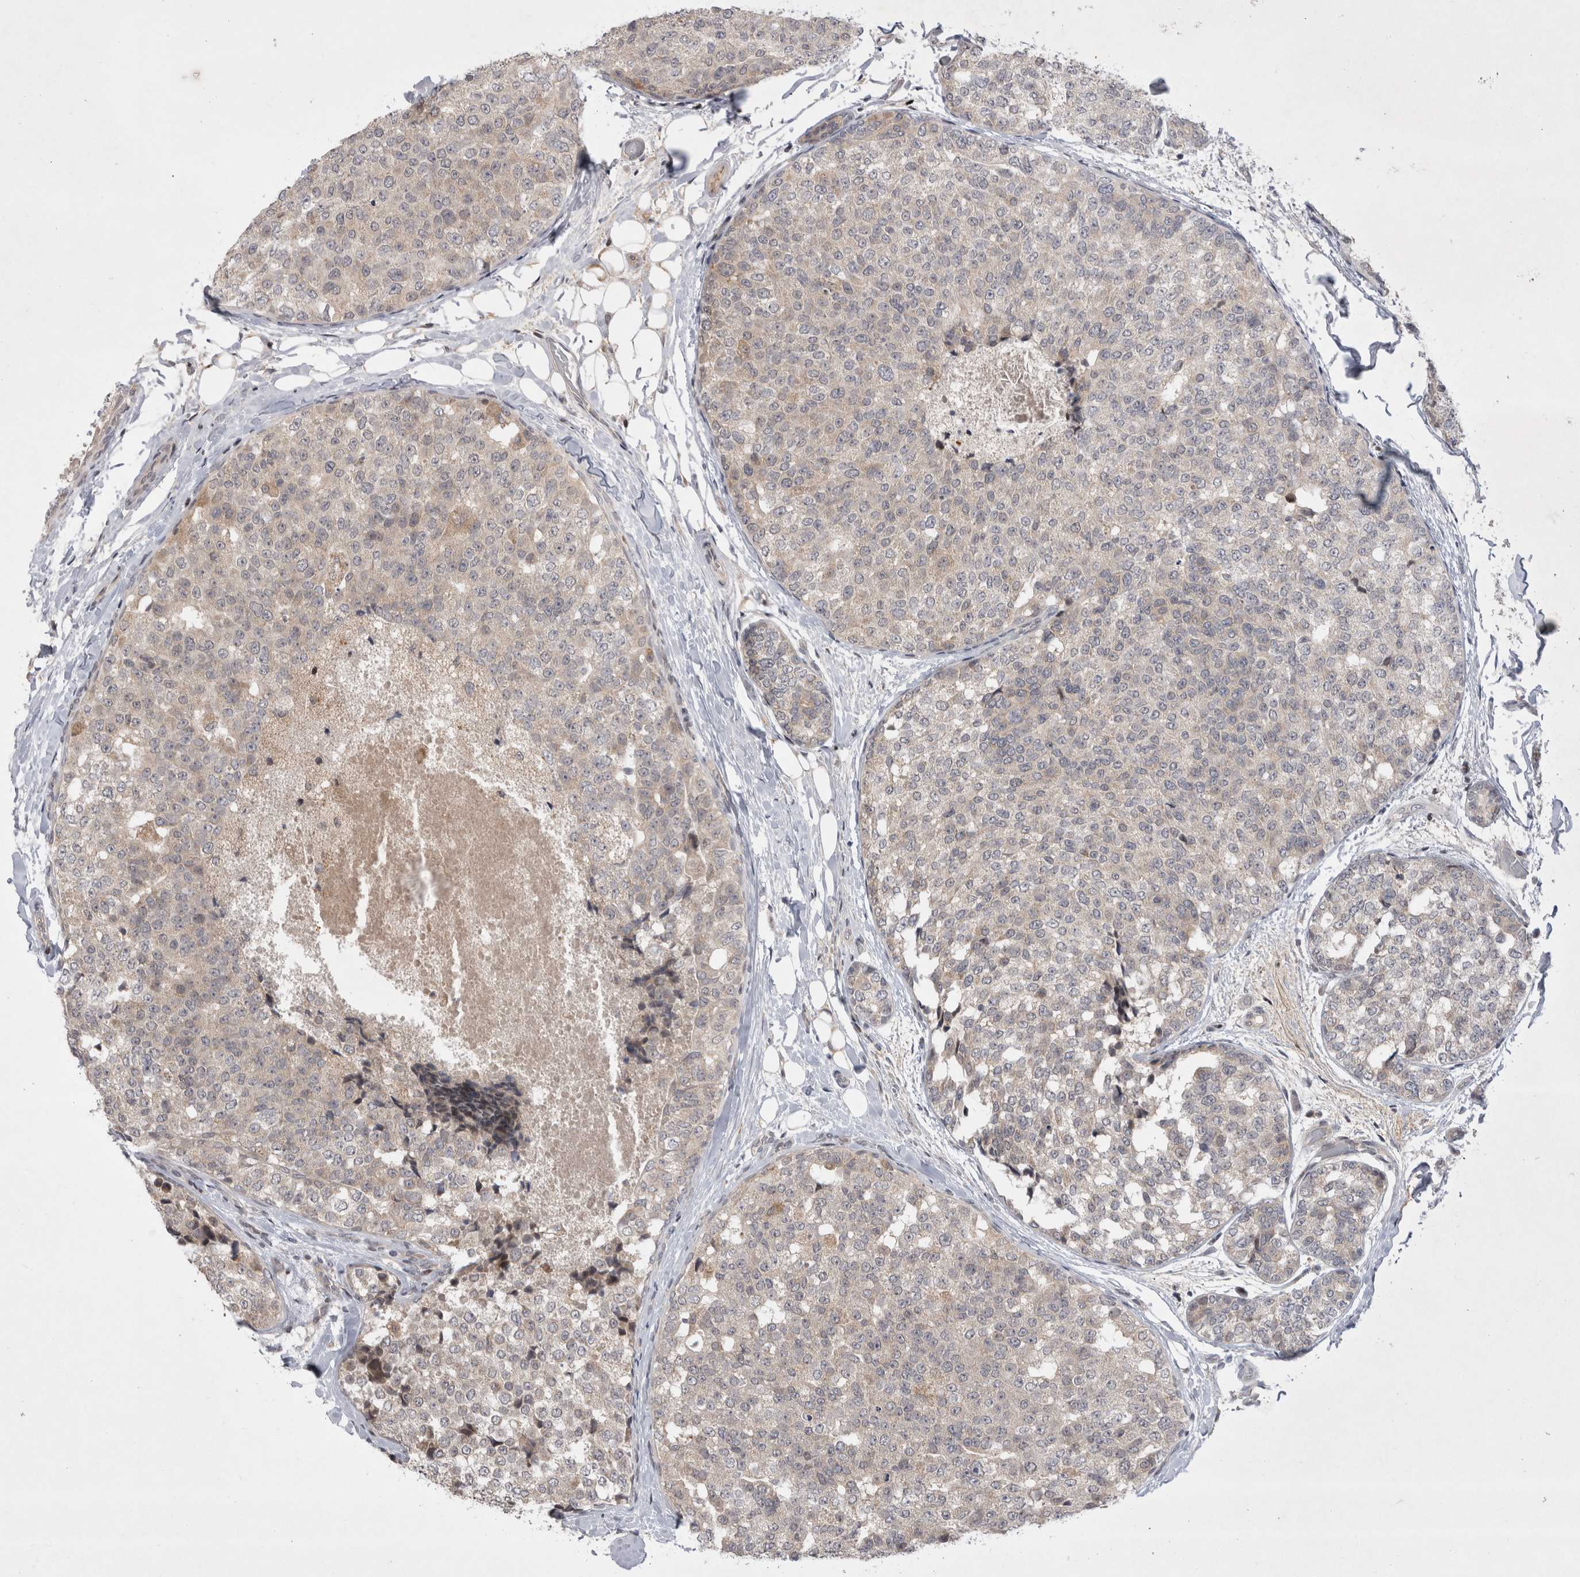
{"staining": {"intensity": "negative", "quantity": "none", "location": "none"}, "tissue": "breast cancer", "cell_type": "Tumor cells", "image_type": "cancer", "snomed": [{"axis": "morphology", "description": "Normal tissue, NOS"}, {"axis": "morphology", "description": "Duct carcinoma"}, {"axis": "topography", "description": "Breast"}], "caption": "A micrograph of breast cancer (invasive ductal carcinoma) stained for a protein exhibits no brown staining in tumor cells.", "gene": "PLEKHM1", "patient": {"sex": "female", "age": 43}}